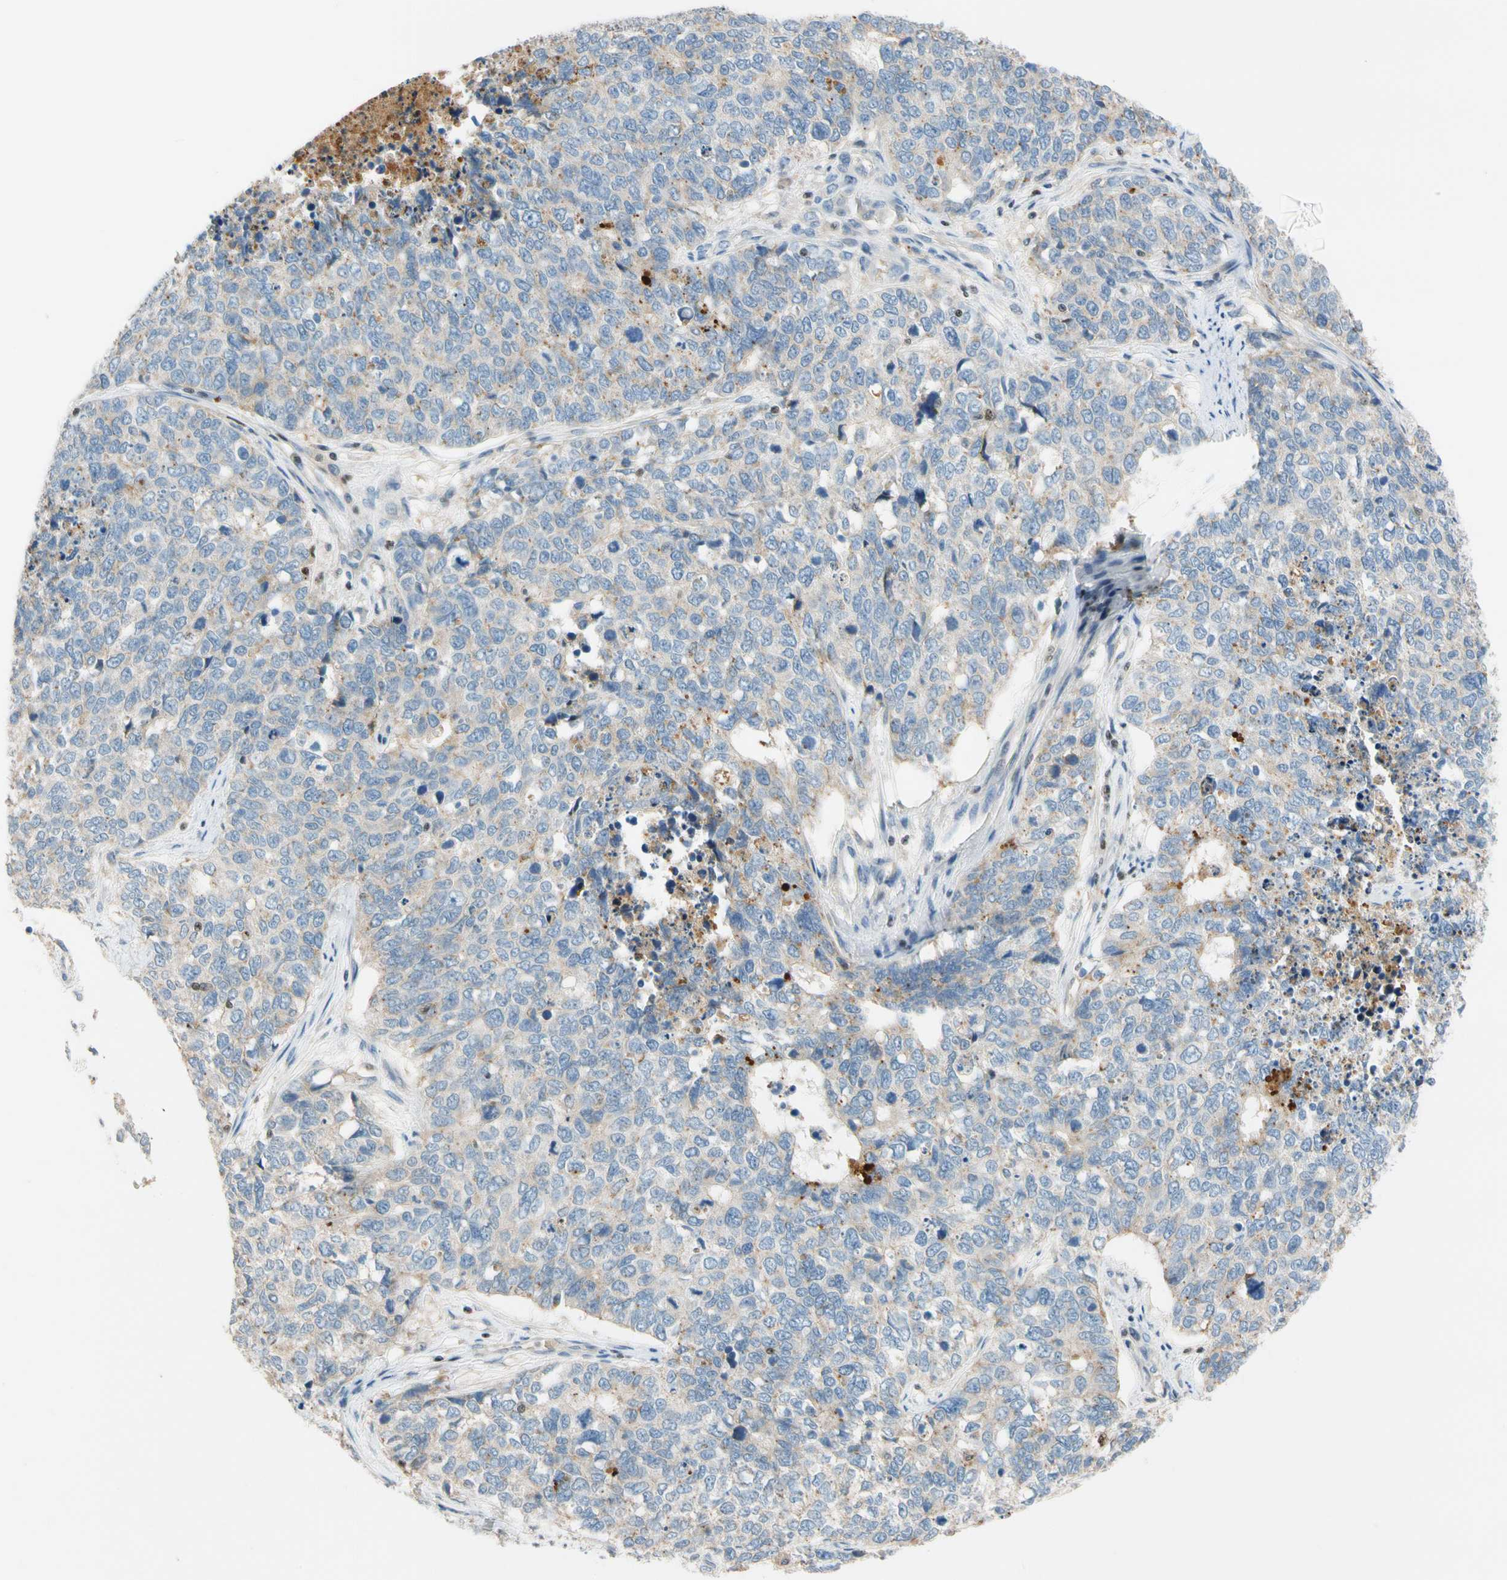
{"staining": {"intensity": "weak", "quantity": "<25%", "location": "cytoplasmic/membranous"}, "tissue": "cervical cancer", "cell_type": "Tumor cells", "image_type": "cancer", "snomed": [{"axis": "morphology", "description": "Squamous cell carcinoma, NOS"}, {"axis": "topography", "description": "Cervix"}], "caption": "The immunohistochemistry (IHC) micrograph has no significant staining in tumor cells of cervical cancer tissue.", "gene": "SP140", "patient": {"sex": "female", "age": 63}}